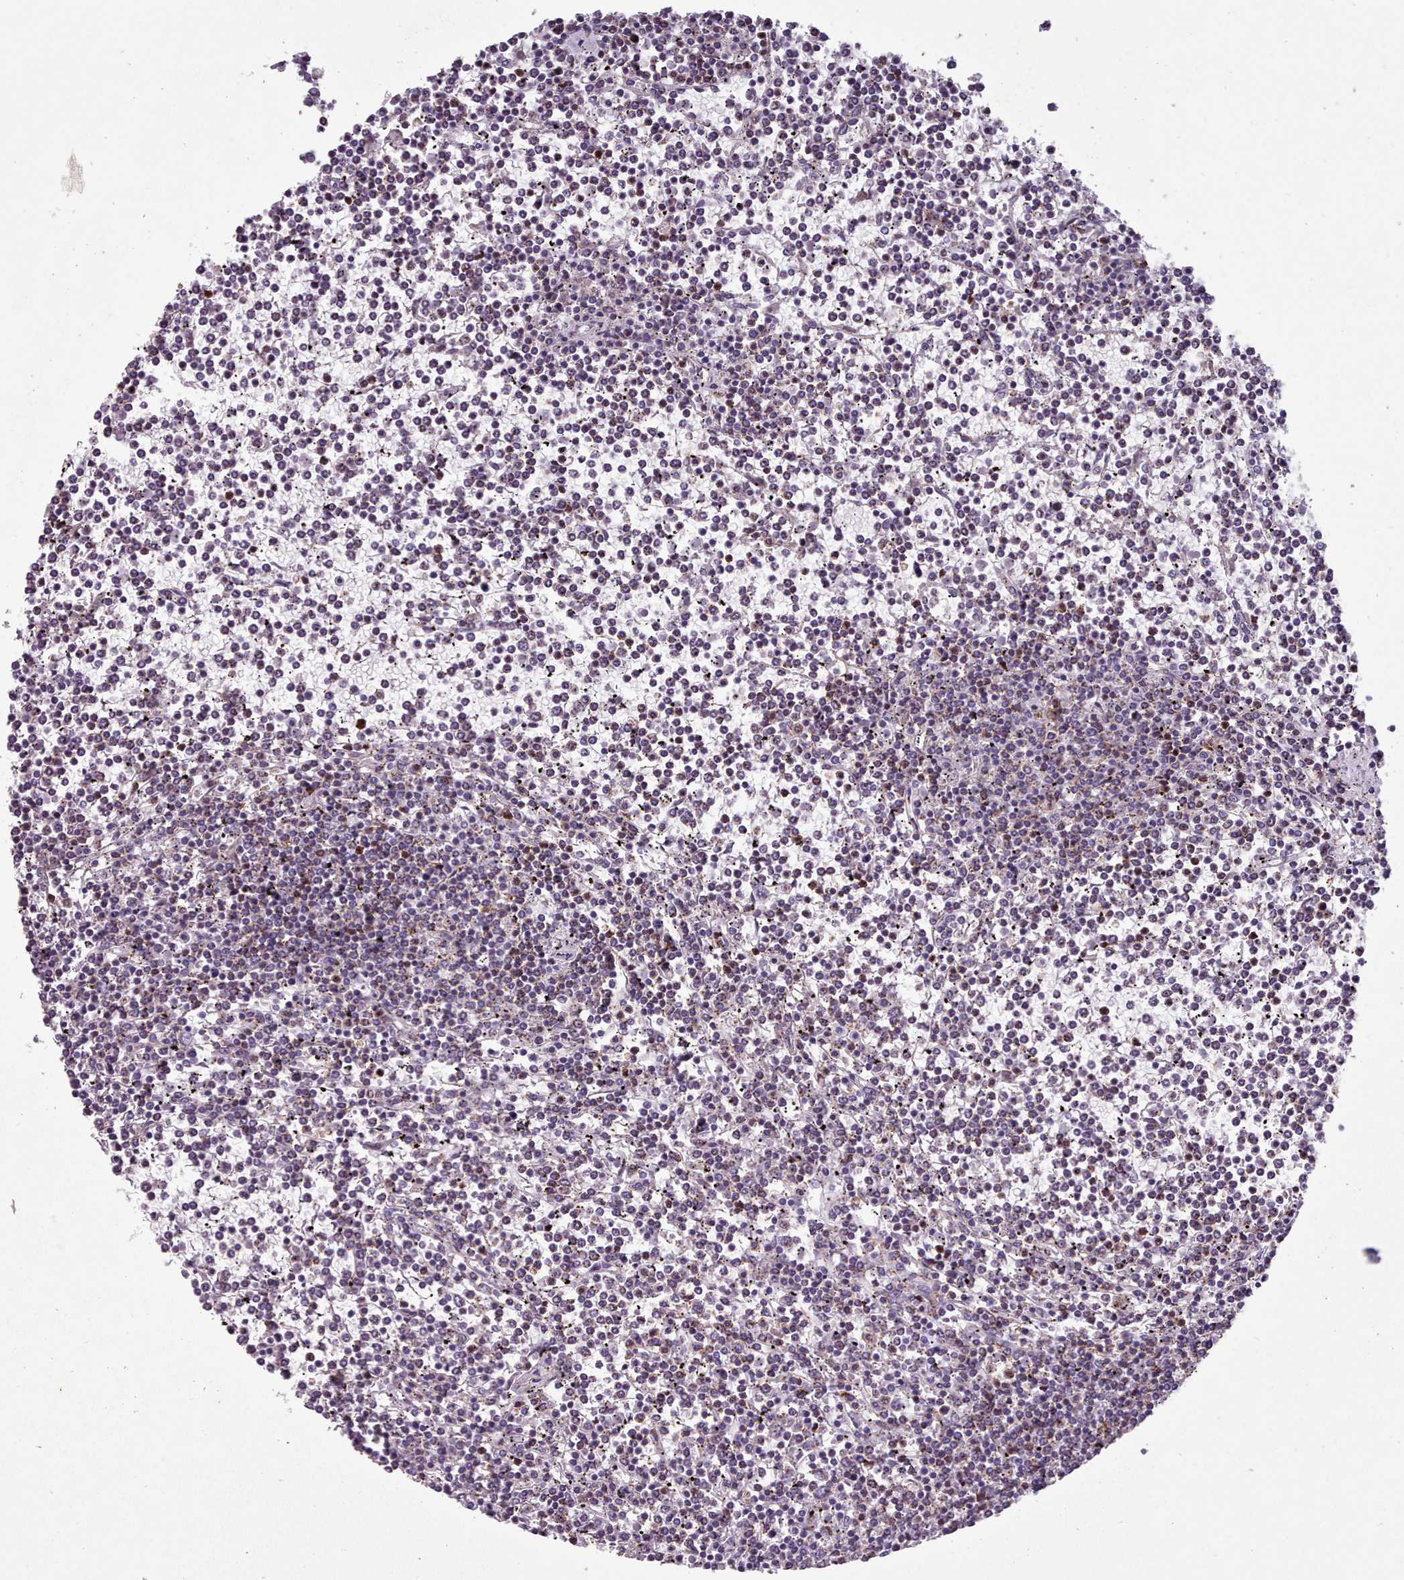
{"staining": {"intensity": "negative", "quantity": "none", "location": "none"}, "tissue": "lymphoma", "cell_type": "Tumor cells", "image_type": "cancer", "snomed": [{"axis": "morphology", "description": "Malignant lymphoma, non-Hodgkin's type, Low grade"}, {"axis": "topography", "description": "Spleen"}], "caption": "Micrograph shows no protein staining in tumor cells of malignant lymphoma, non-Hodgkin's type (low-grade) tissue.", "gene": "FKBP10", "patient": {"sex": "female", "age": 19}}